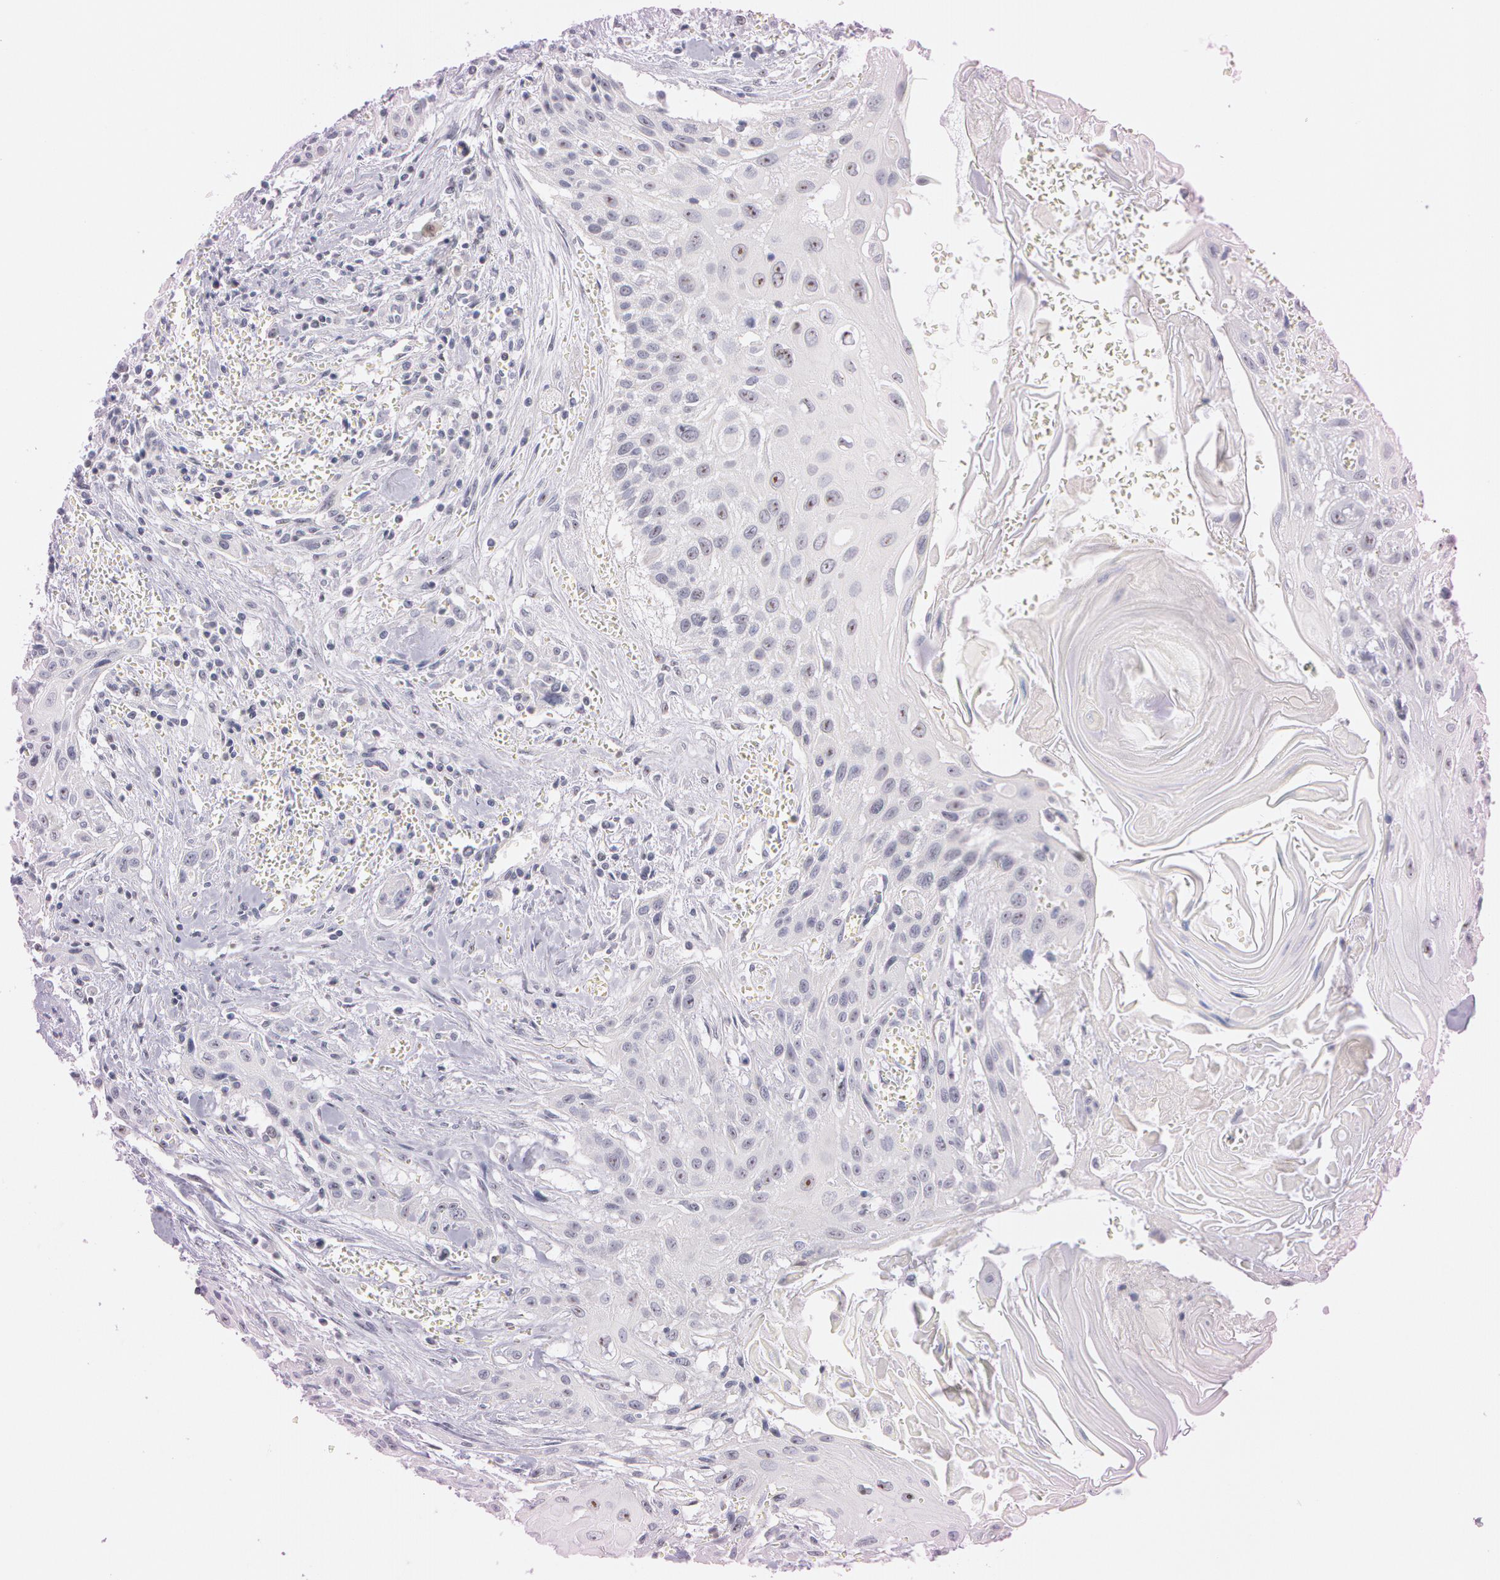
{"staining": {"intensity": "moderate", "quantity": "25%-75%", "location": "nuclear"}, "tissue": "head and neck cancer", "cell_type": "Tumor cells", "image_type": "cancer", "snomed": [{"axis": "morphology", "description": "Squamous cell carcinoma, NOS"}, {"axis": "morphology", "description": "Squamous cell carcinoma, metastatic, NOS"}, {"axis": "topography", "description": "Lymph node"}, {"axis": "topography", "description": "Salivary gland"}, {"axis": "topography", "description": "Head-Neck"}], "caption": "The immunohistochemical stain shows moderate nuclear staining in tumor cells of head and neck squamous cell carcinoma tissue. The staining was performed using DAB (3,3'-diaminobenzidine) to visualize the protein expression in brown, while the nuclei were stained in blue with hematoxylin (Magnification: 20x).", "gene": "FBL", "patient": {"sex": "female", "age": 74}}